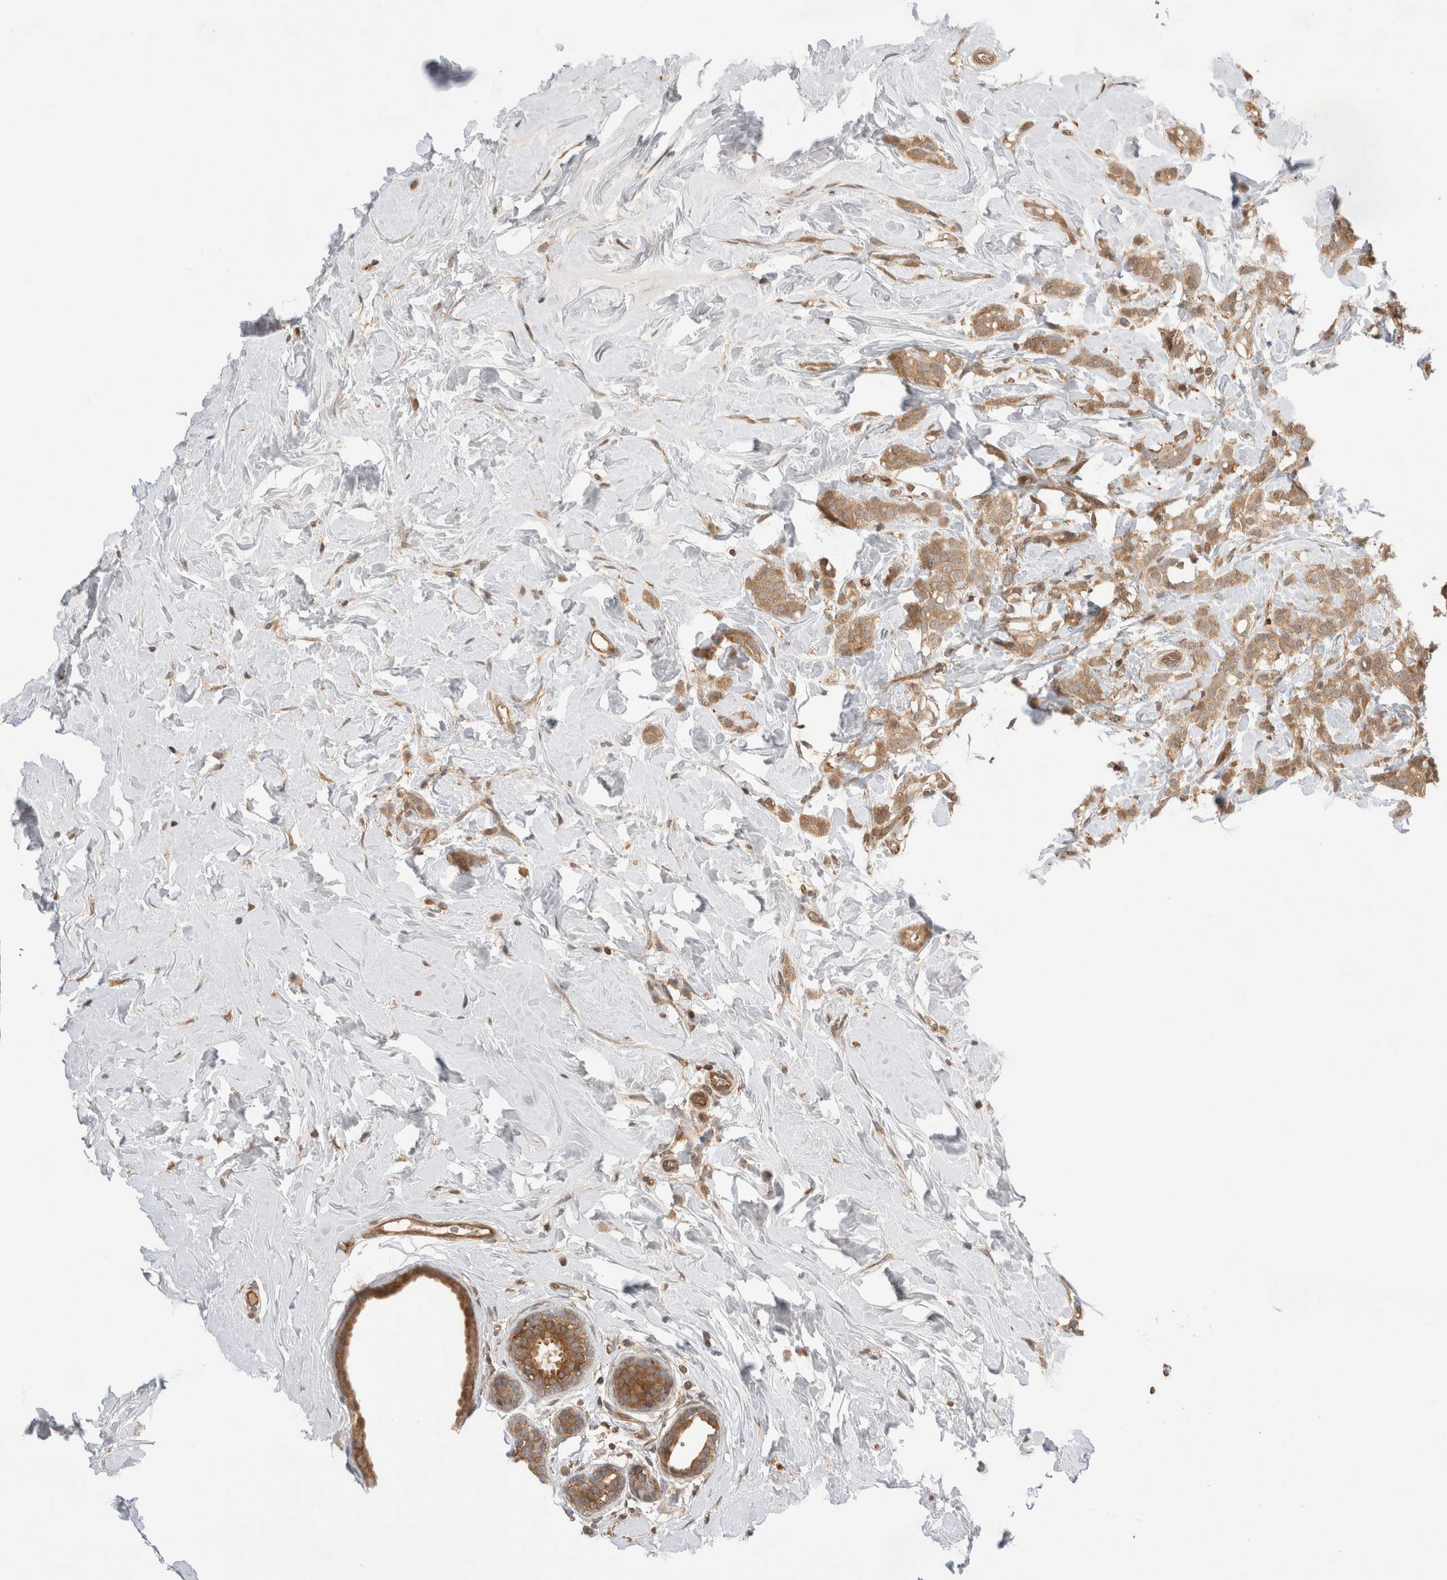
{"staining": {"intensity": "moderate", "quantity": ">75%", "location": "cytoplasmic/membranous"}, "tissue": "breast cancer", "cell_type": "Tumor cells", "image_type": "cancer", "snomed": [{"axis": "morphology", "description": "Lobular carcinoma, in situ"}, {"axis": "morphology", "description": "Lobular carcinoma"}, {"axis": "topography", "description": "Breast"}], "caption": "About >75% of tumor cells in lobular carcinoma in situ (breast) exhibit moderate cytoplasmic/membranous protein expression as visualized by brown immunohistochemical staining.", "gene": "NFKB1", "patient": {"sex": "female", "age": 41}}